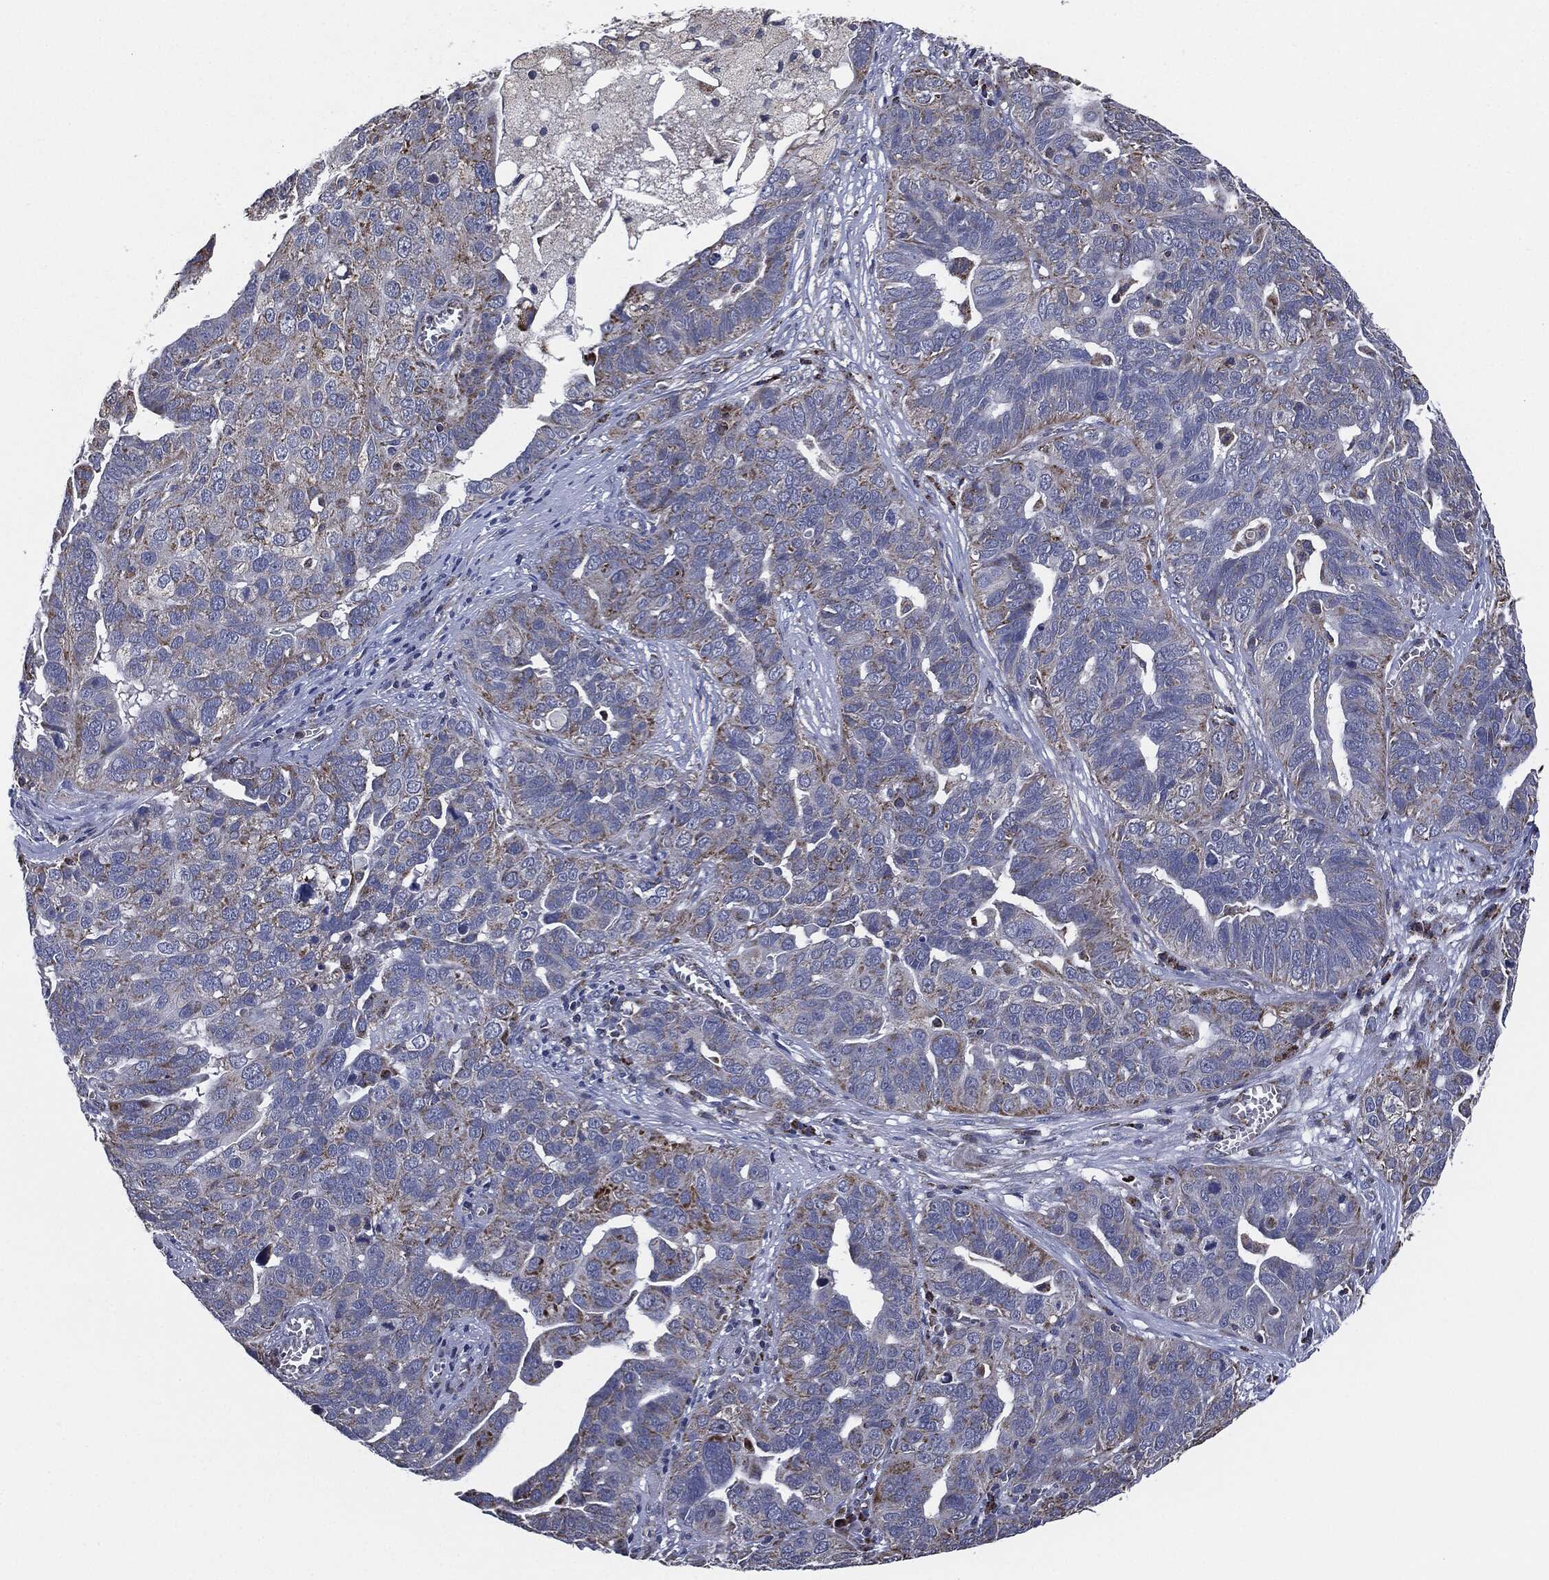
{"staining": {"intensity": "strong", "quantity": "<25%", "location": "cytoplasmic/membranous"}, "tissue": "ovarian cancer", "cell_type": "Tumor cells", "image_type": "cancer", "snomed": [{"axis": "morphology", "description": "Carcinoma, endometroid"}, {"axis": "topography", "description": "Soft tissue"}, {"axis": "topography", "description": "Ovary"}], "caption": "Ovarian endometroid carcinoma was stained to show a protein in brown. There is medium levels of strong cytoplasmic/membranous staining in about <25% of tumor cells.", "gene": "NDUFV2", "patient": {"sex": "female", "age": 52}}